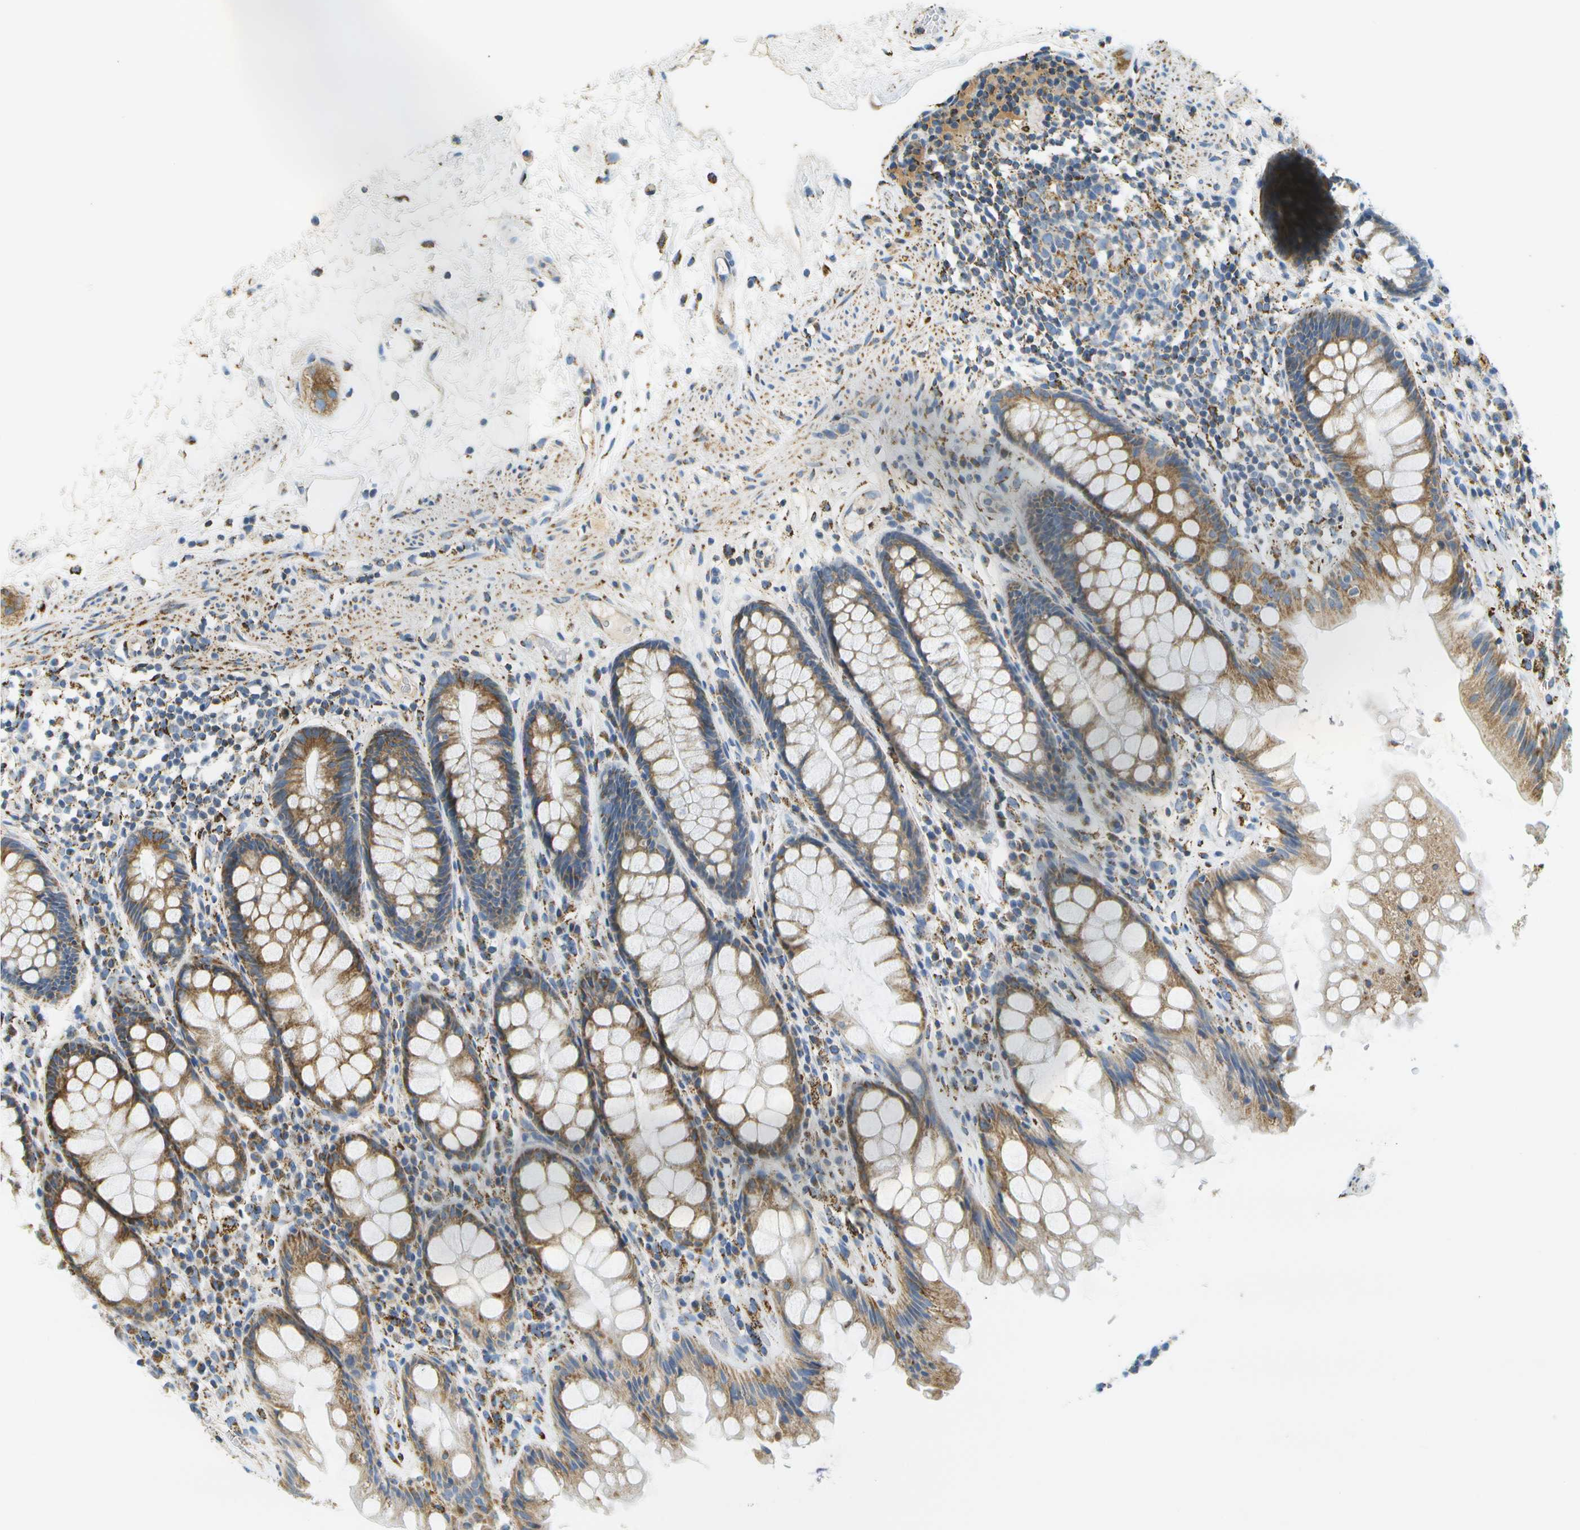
{"staining": {"intensity": "moderate", "quantity": ">75%", "location": "cytoplasmic/membranous"}, "tissue": "rectum", "cell_type": "Glandular cells", "image_type": "normal", "snomed": [{"axis": "morphology", "description": "Normal tissue, NOS"}, {"axis": "topography", "description": "Rectum"}], "caption": "Brown immunohistochemical staining in unremarkable human rectum shows moderate cytoplasmic/membranous expression in approximately >75% of glandular cells. (DAB = brown stain, brightfield microscopy at high magnification).", "gene": "HLCS", "patient": {"sex": "male", "age": 64}}